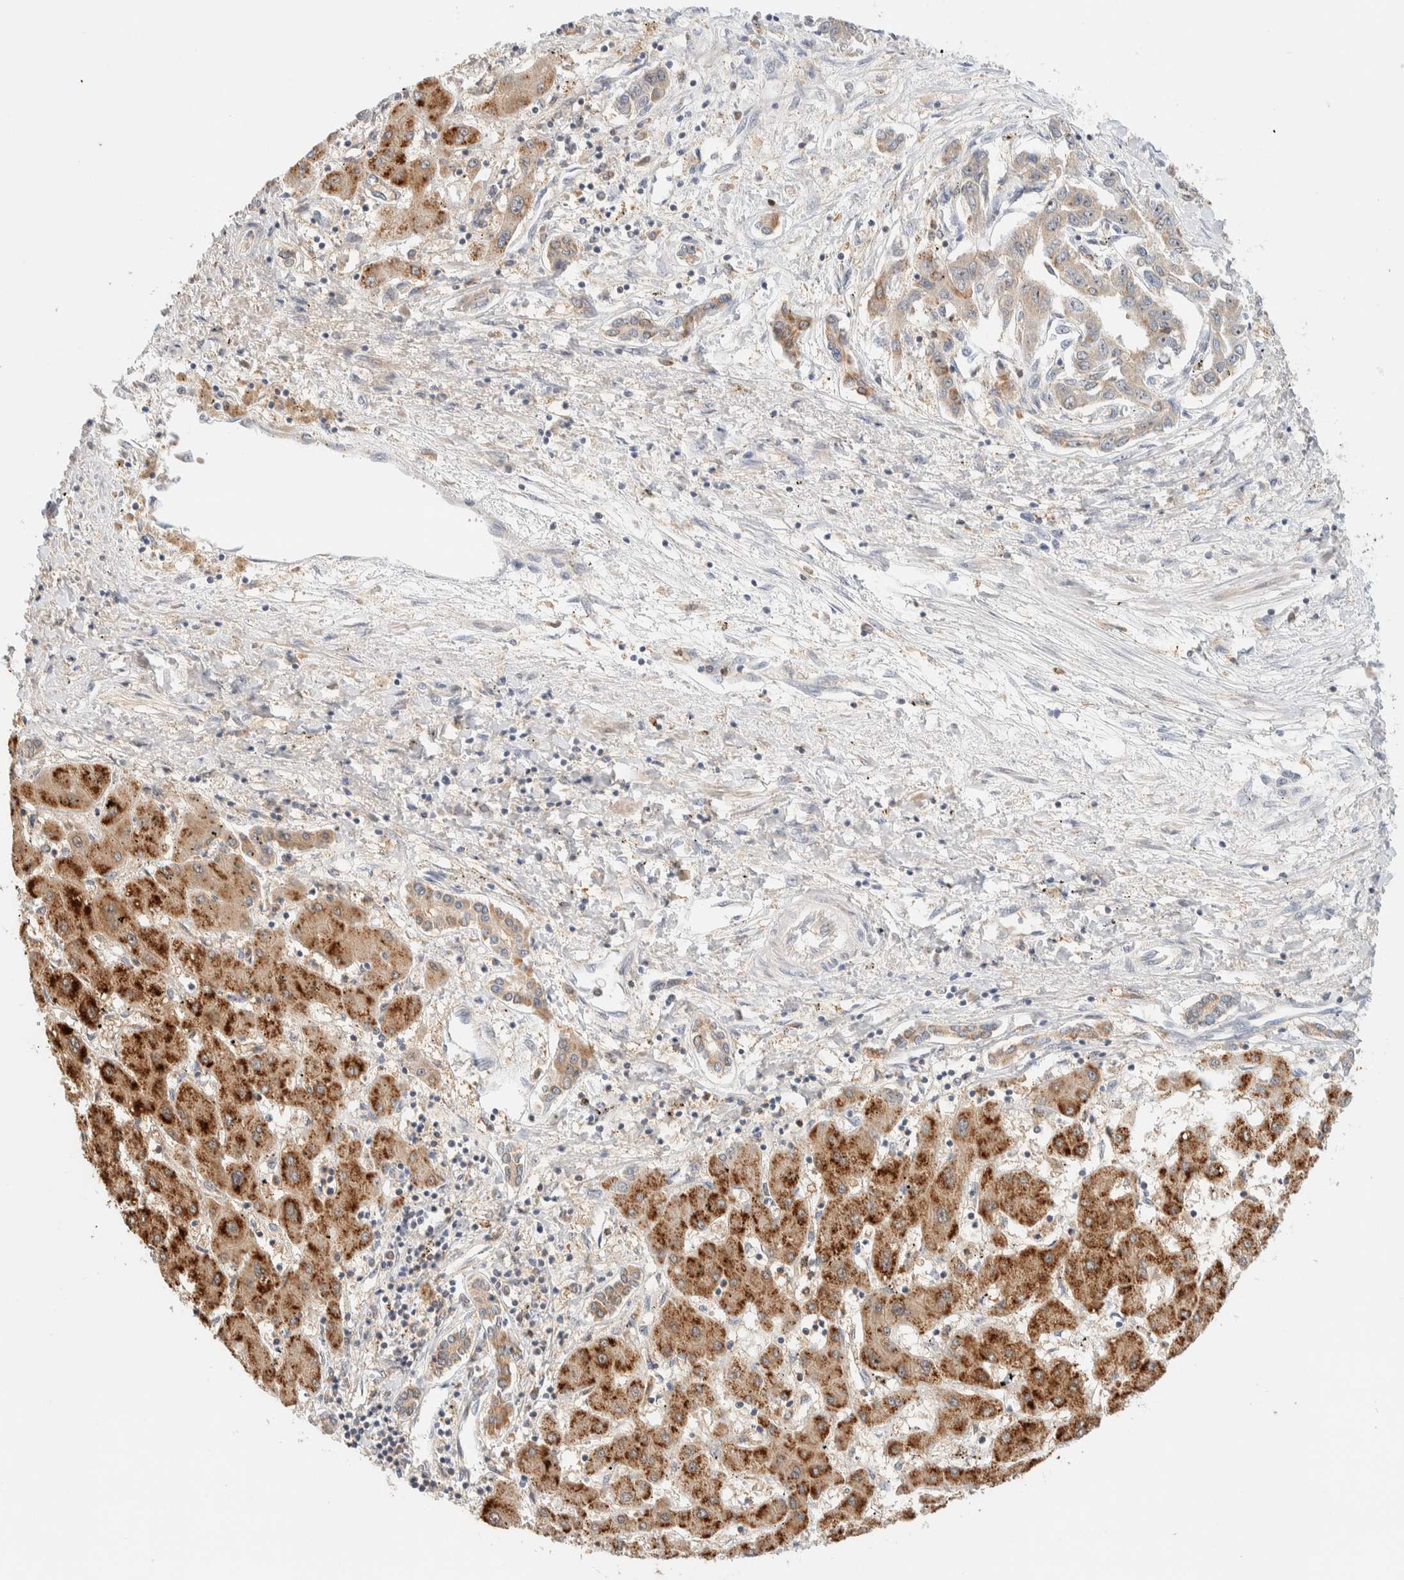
{"staining": {"intensity": "weak", "quantity": "25%-75%", "location": "cytoplasmic/membranous"}, "tissue": "liver cancer", "cell_type": "Tumor cells", "image_type": "cancer", "snomed": [{"axis": "morphology", "description": "Cholangiocarcinoma"}, {"axis": "topography", "description": "Liver"}], "caption": "Immunohistochemical staining of liver cholangiocarcinoma reveals weak cytoplasmic/membranous protein expression in about 25%-75% of tumor cells.", "gene": "HDHD3", "patient": {"sex": "male", "age": 59}}